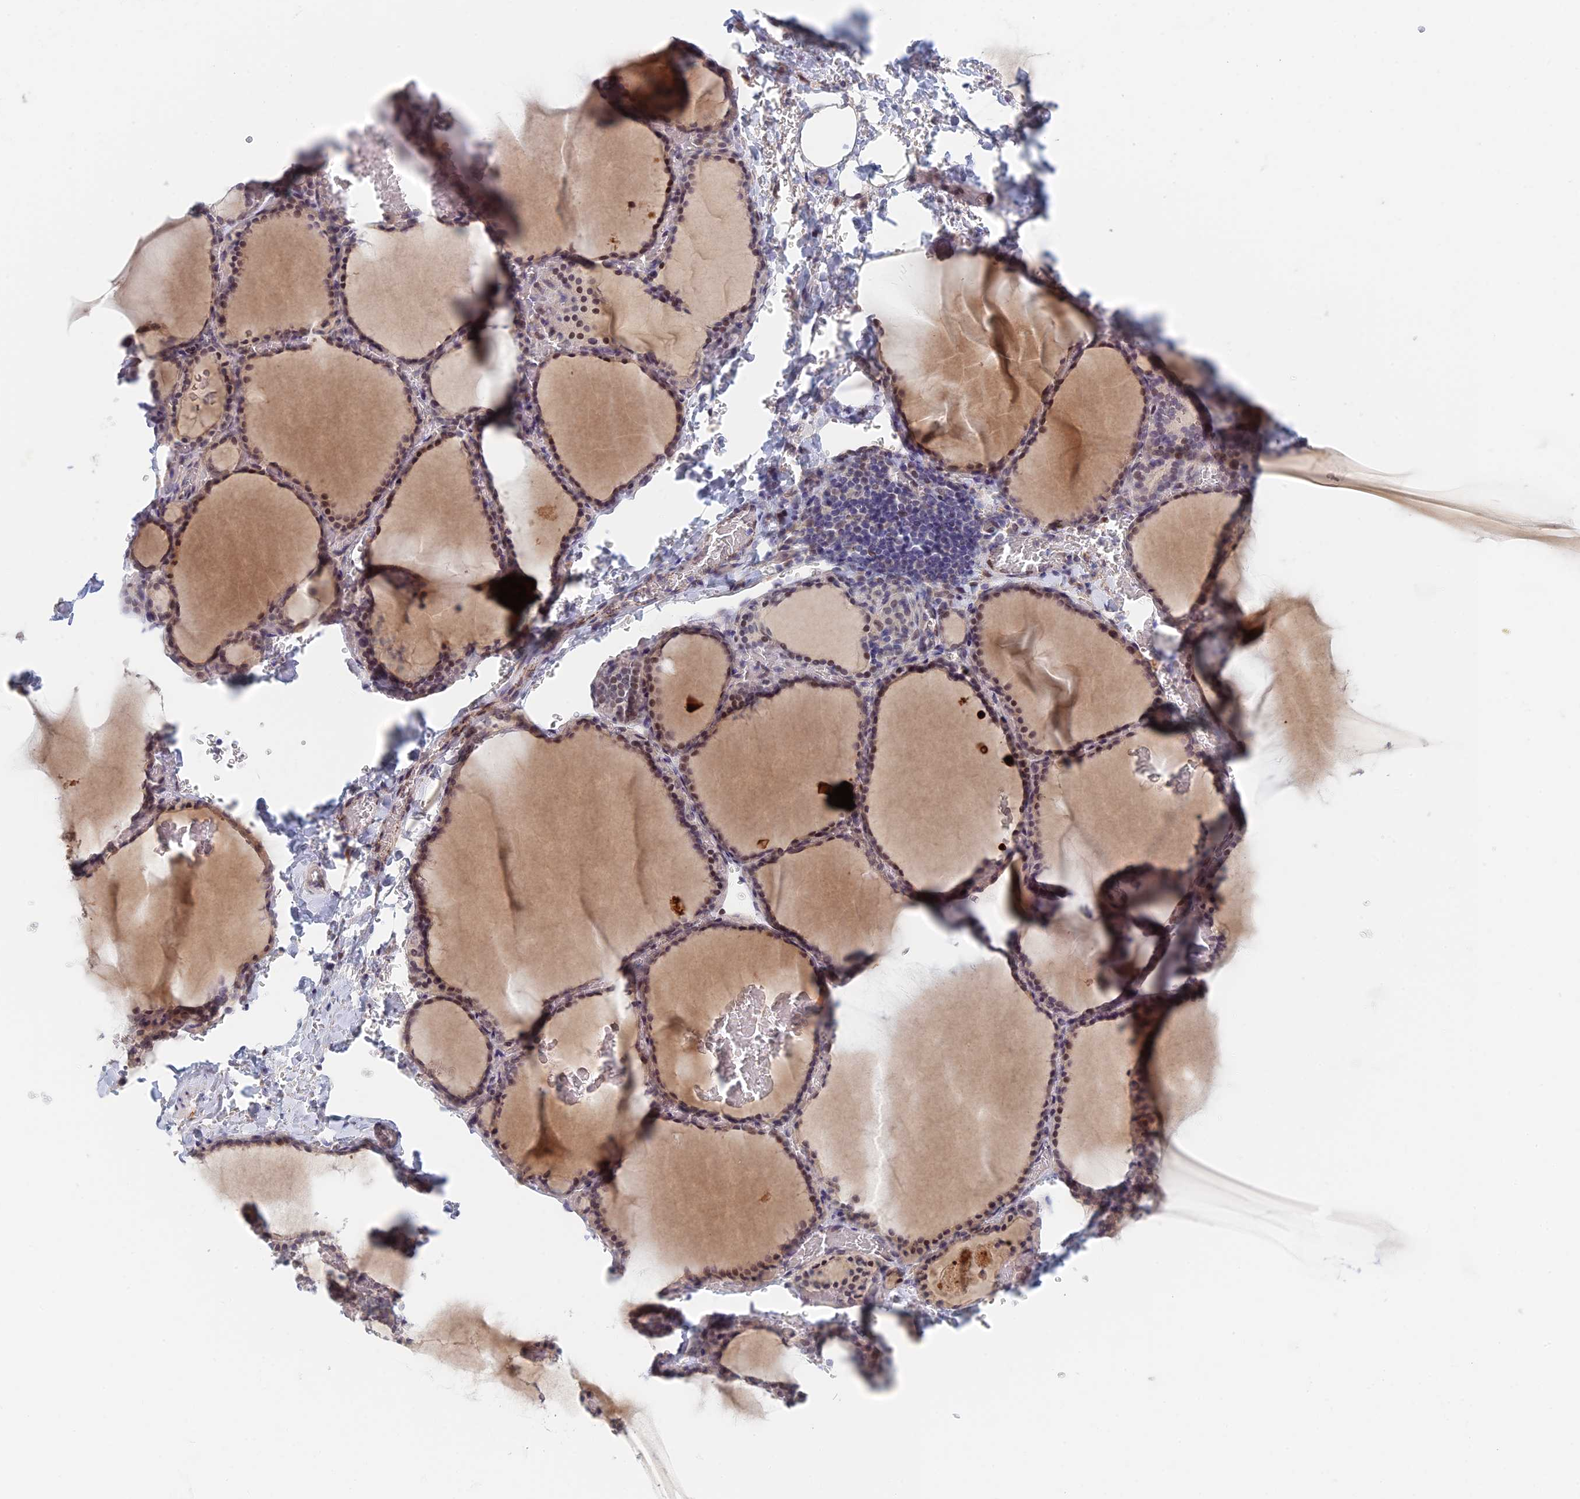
{"staining": {"intensity": "moderate", "quantity": "25%-75%", "location": "nuclear"}, "tissue": "thyroid gland", "cell_type": "Glandular cells", "image_type": "normal", "snomed": [{"axis": "morphology", "description": "Normal tissue, NOS"}, {"axis": "topography", "description": "Thyroid gland"}], "caption": "Protein analysis of unremarkable thyroid gland displays moderate nuclear expression in about 25%-75% of glandular cells.", "gene": "ZUP1", "patient": {"sex": "female", "age": 39}}